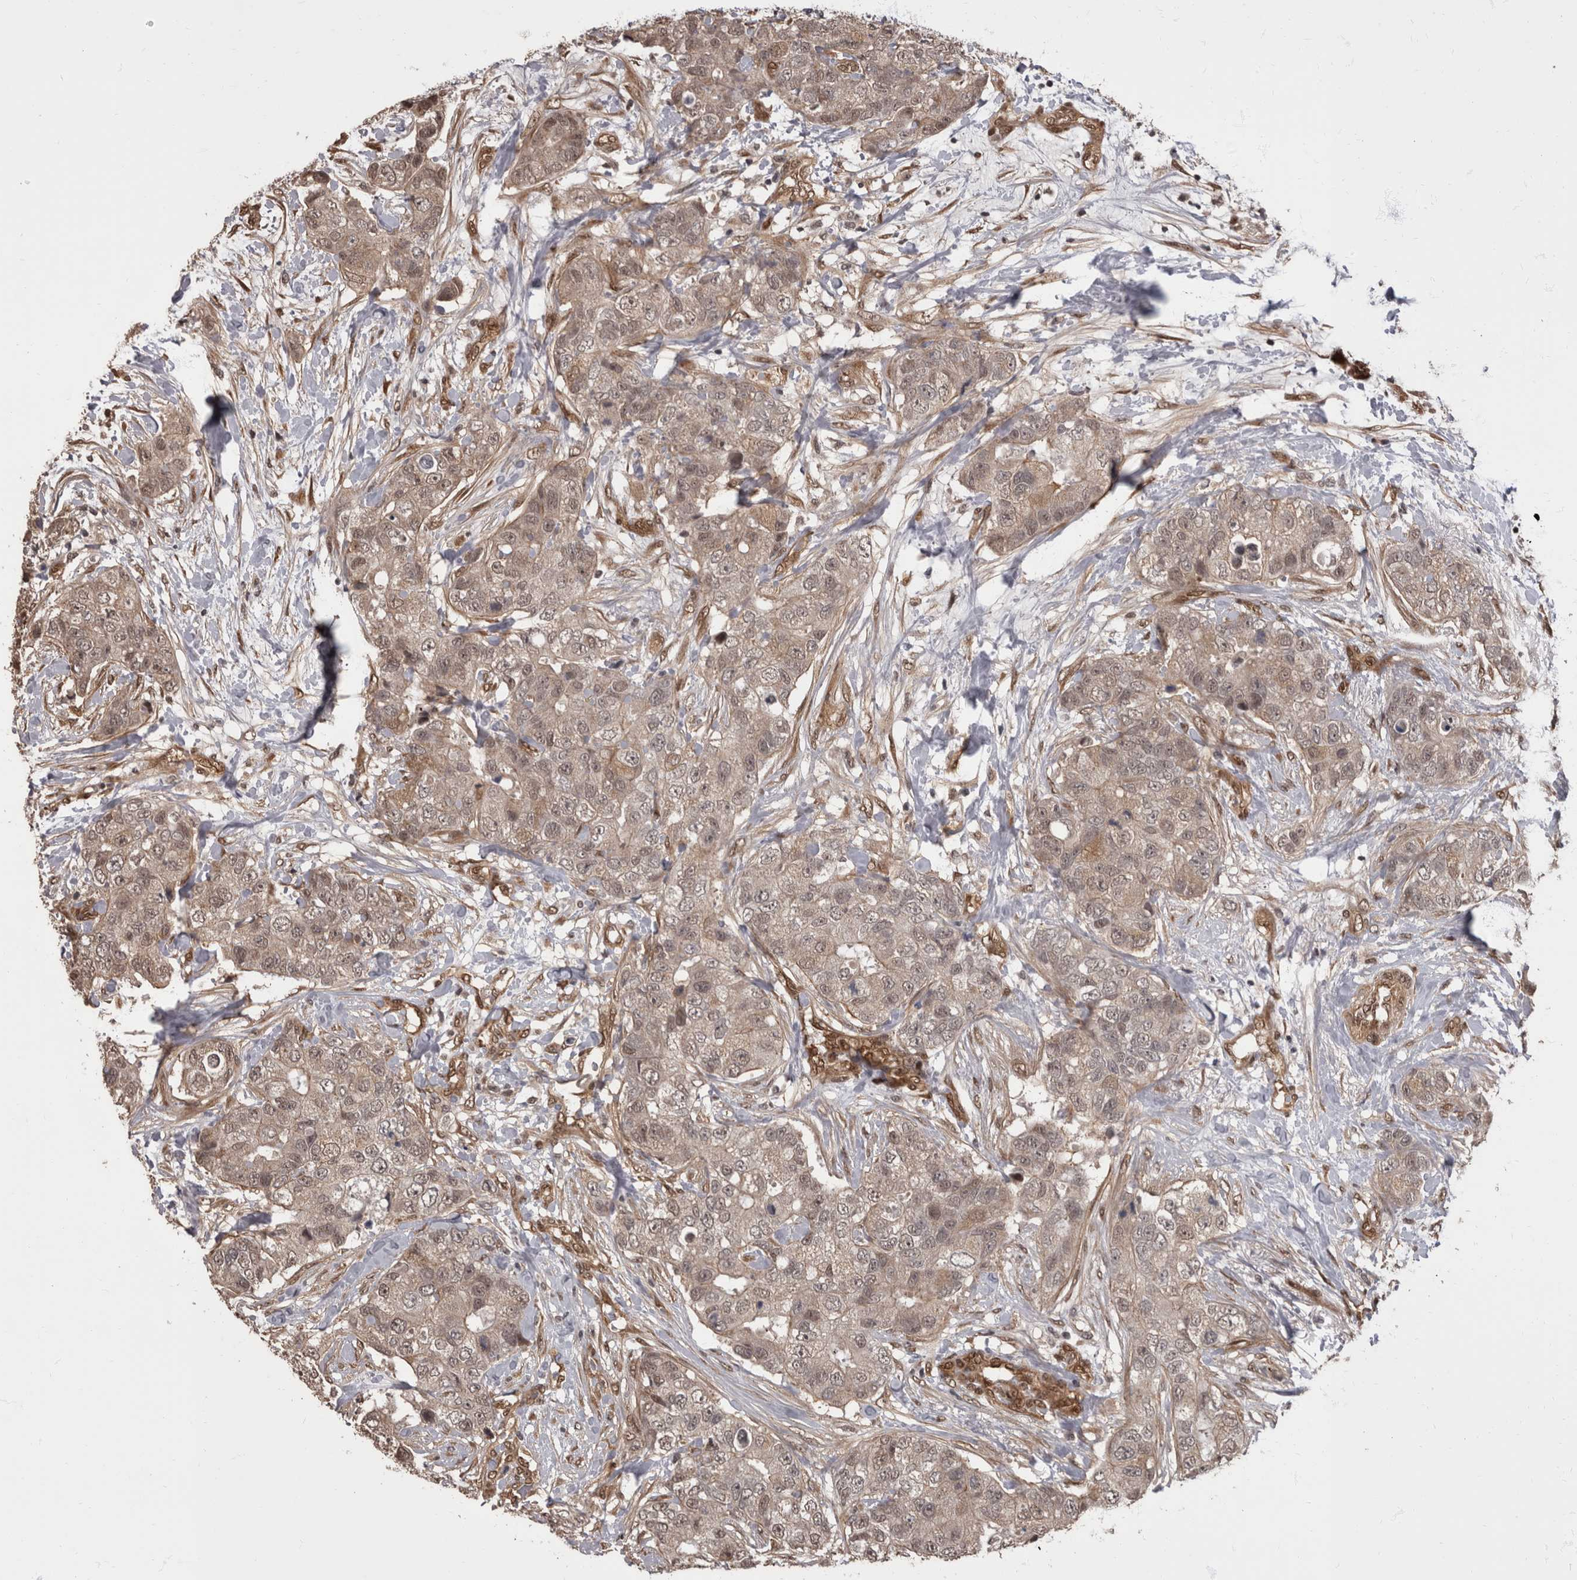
{"staining": {"intensity": "weak", "quantity": ">75%", "location": "cytoplasmic/membranous,nuclear"}, "tissue": "breast cancer", "cell_type": "Tumor cells", "image_type": "cancer", "snomed": [{"axis": "morphology", "description": "Duct carcinoma"}, {"axis": "topography", "description": "Breast"}], "caption": "Breast cancer (intraductal carcinoma) stained for a protein shows weak cytoplasmic/membranous and nuclear positivity in tumor cells. Ihc stains the protein of interest in brown and the nuclei are stained blue.", "gene": "AKT3", "patient": {"sex": "female", "age": 62}}